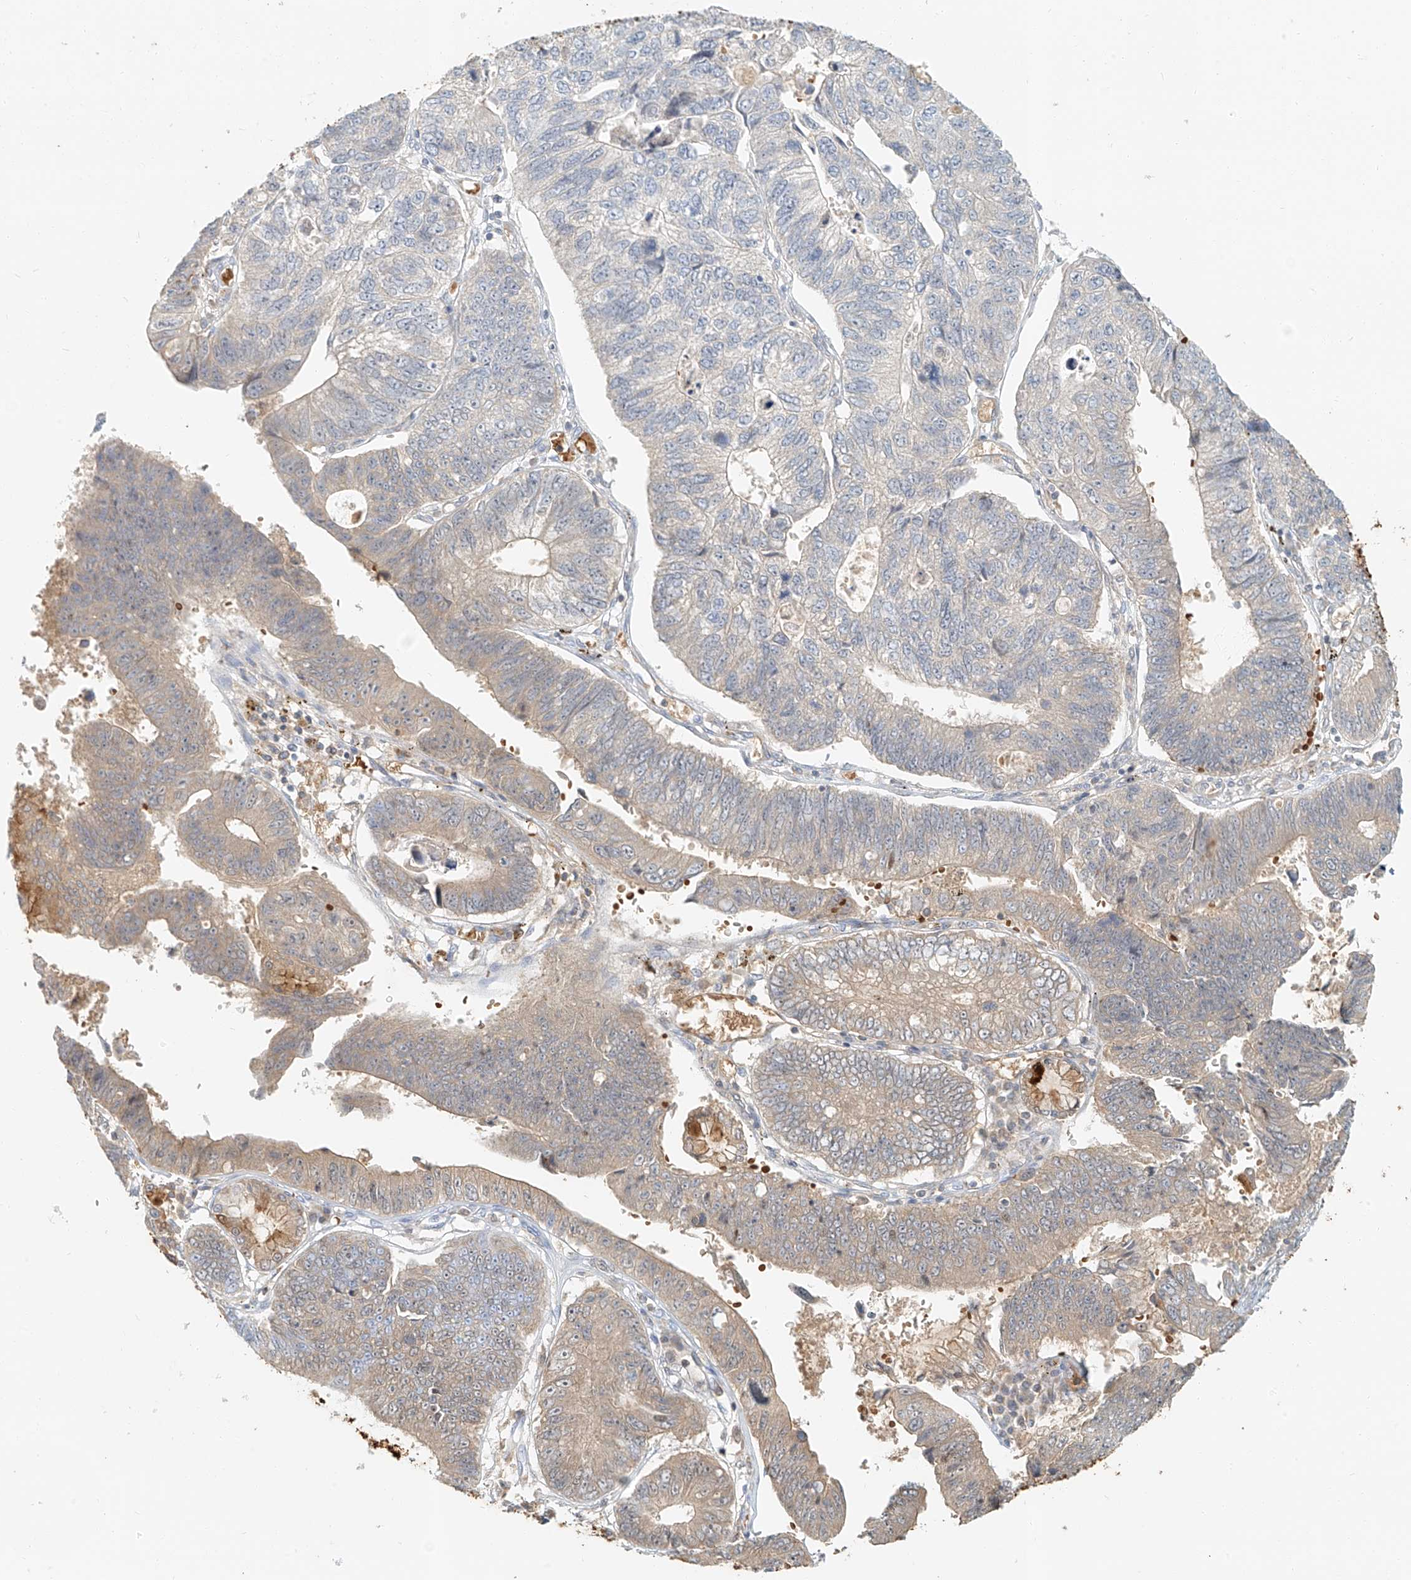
{"staining": {"intensity": "weak", "quantity": "25%-75%", "location": "cytoplasmic/membranous"}, "tissue": "stomach cancer", "cell_type": "Tumor cells", "image_type": "cancer", "snomed": [{"axis": "morphology", "description": "Adenocarcinoma, NOS"}, {"axis": "topography", "description": "Stomach"}], "caption": "A brown stain highlights weak cytoplasmic/membranous positivity of a protein in human adenocarcinoma (stomach) tumor cells.", "gene": "PGC", "patient": {"sex": "male", "age": 59}}